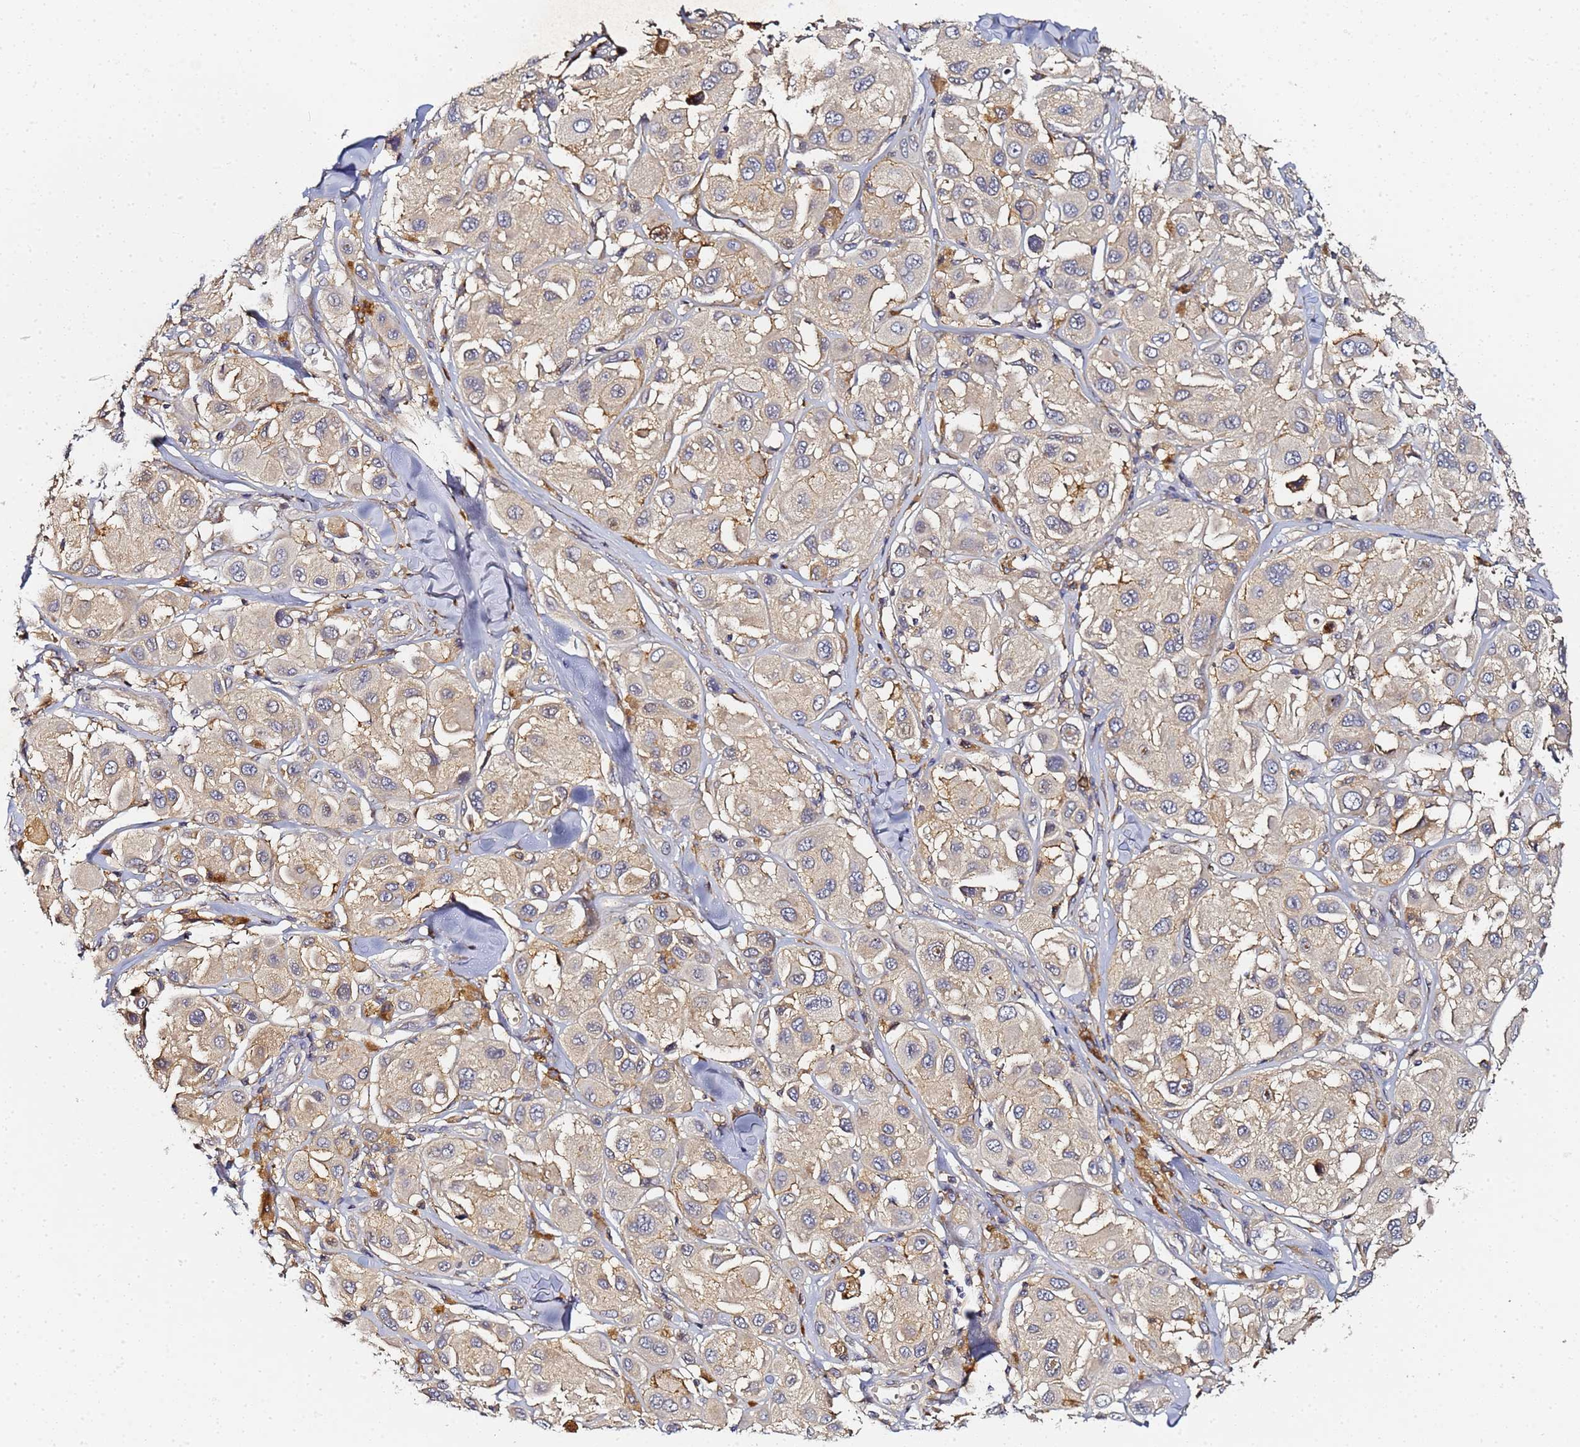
{"staining": {"intensity": "weak", "quantity": "<25%", "location": "cytoplasmic/membranous"}, "tissue": "melanoma", "cell_type": "Tumor cells", "image_type": "cancer", "snomed": [{"axis": "morphology", "description": "Malignant melanoma, Metastatic site"}, {"axis": "topography", "description": "Skin"}], "caption": "Melanoma stained for a protein using immunohistochemistry exhibits no staining tumor cells.", "gene": "LRRC69", "patient": {"sex": "male", "age": 41}}